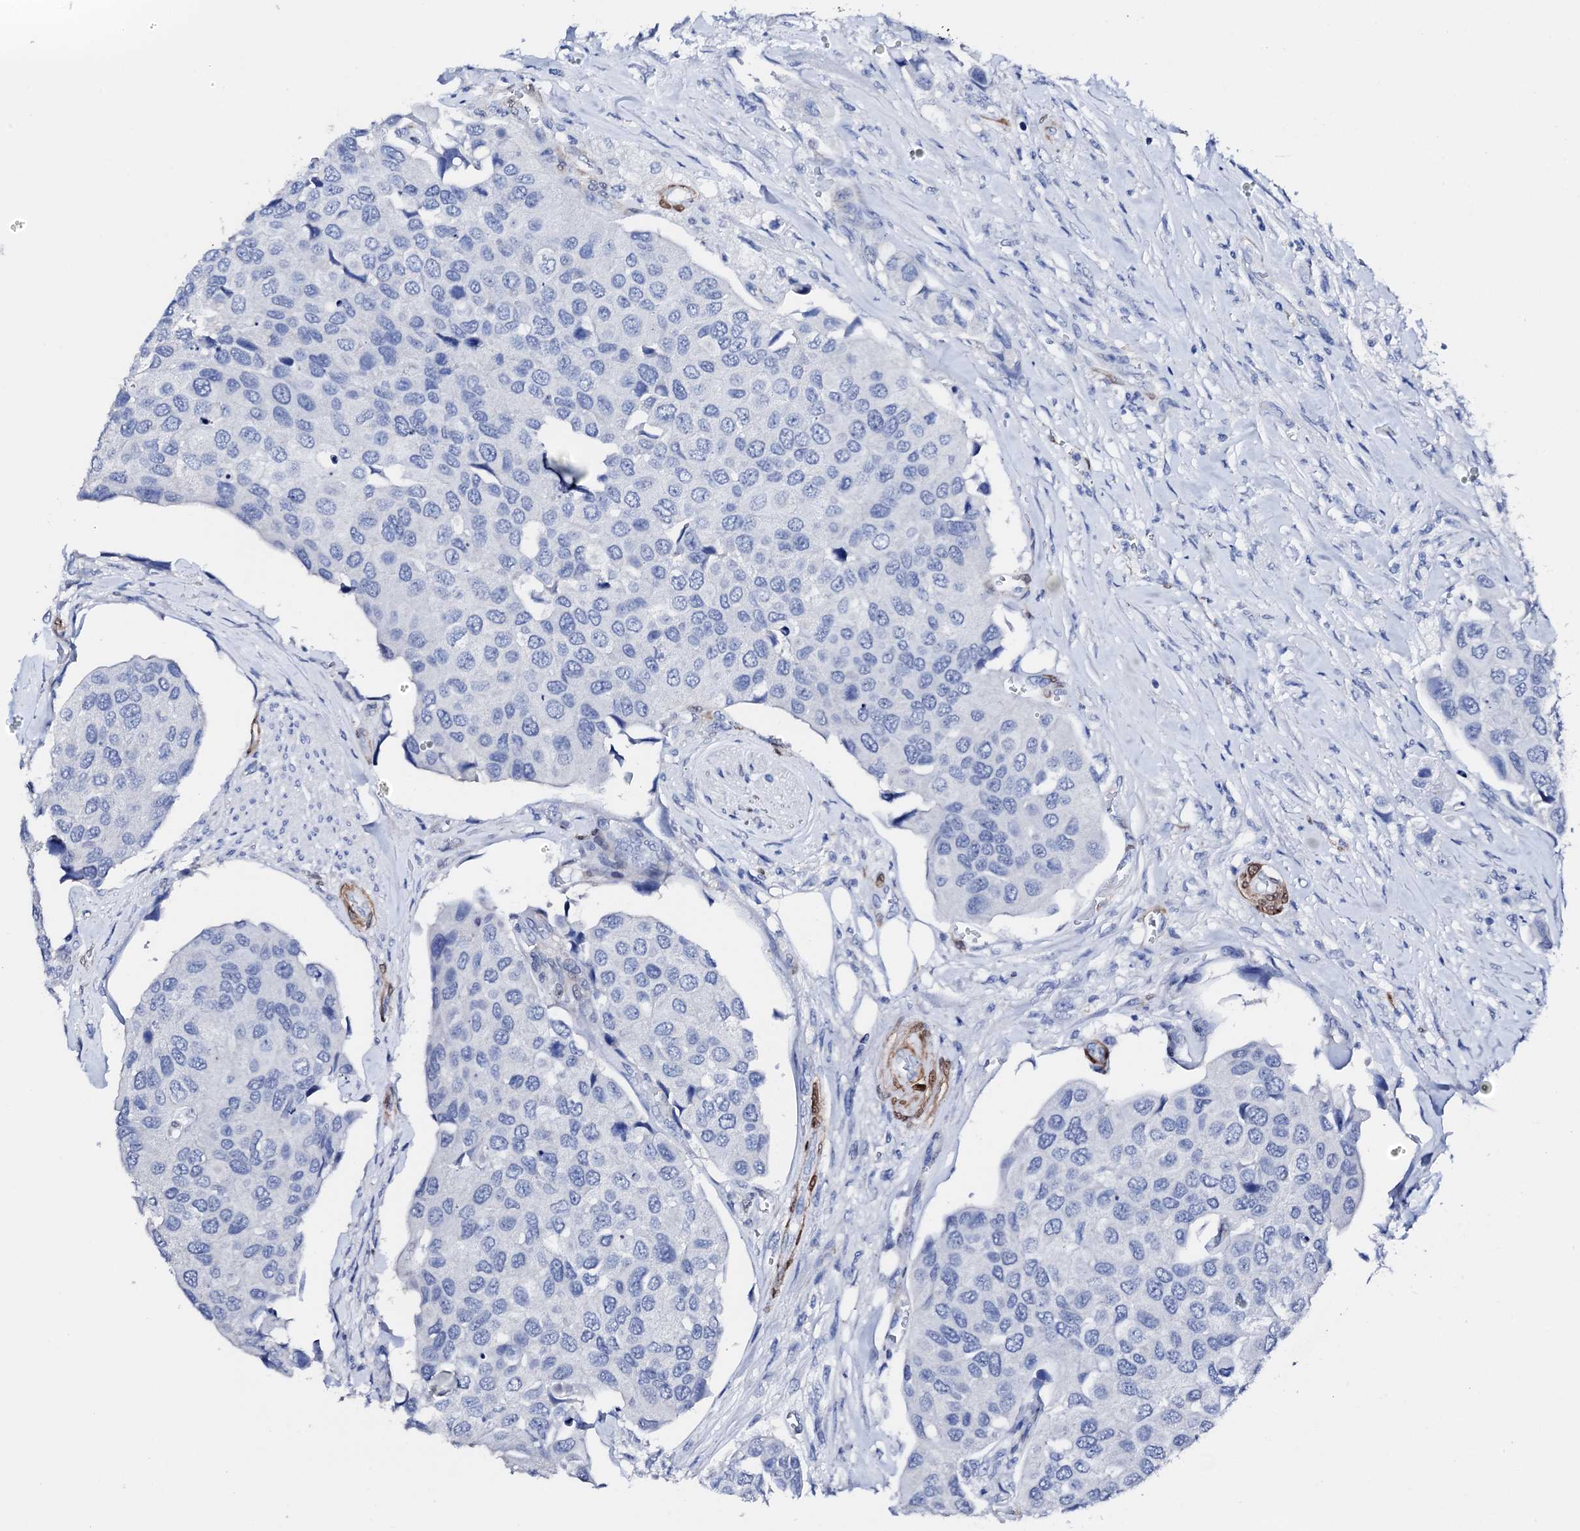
{"staining": {"intensity": "negative", "quantity": "none", "location": "none"}, "tissue": "urothelial cancer", "cell_type": "Tumor cells", "image_type": "cancer", "snomed": [{"axis": "morphology", "description": "Urothelial carcinoma, High grade"}, {"axis": "topography", "description": "Urinary bladder"}], "caption": "Image shows no significant protein expression in tumor cells of urothelial cancer.", "gene": "NRIP2", "patient": {"sex": "male", "age": 74}}